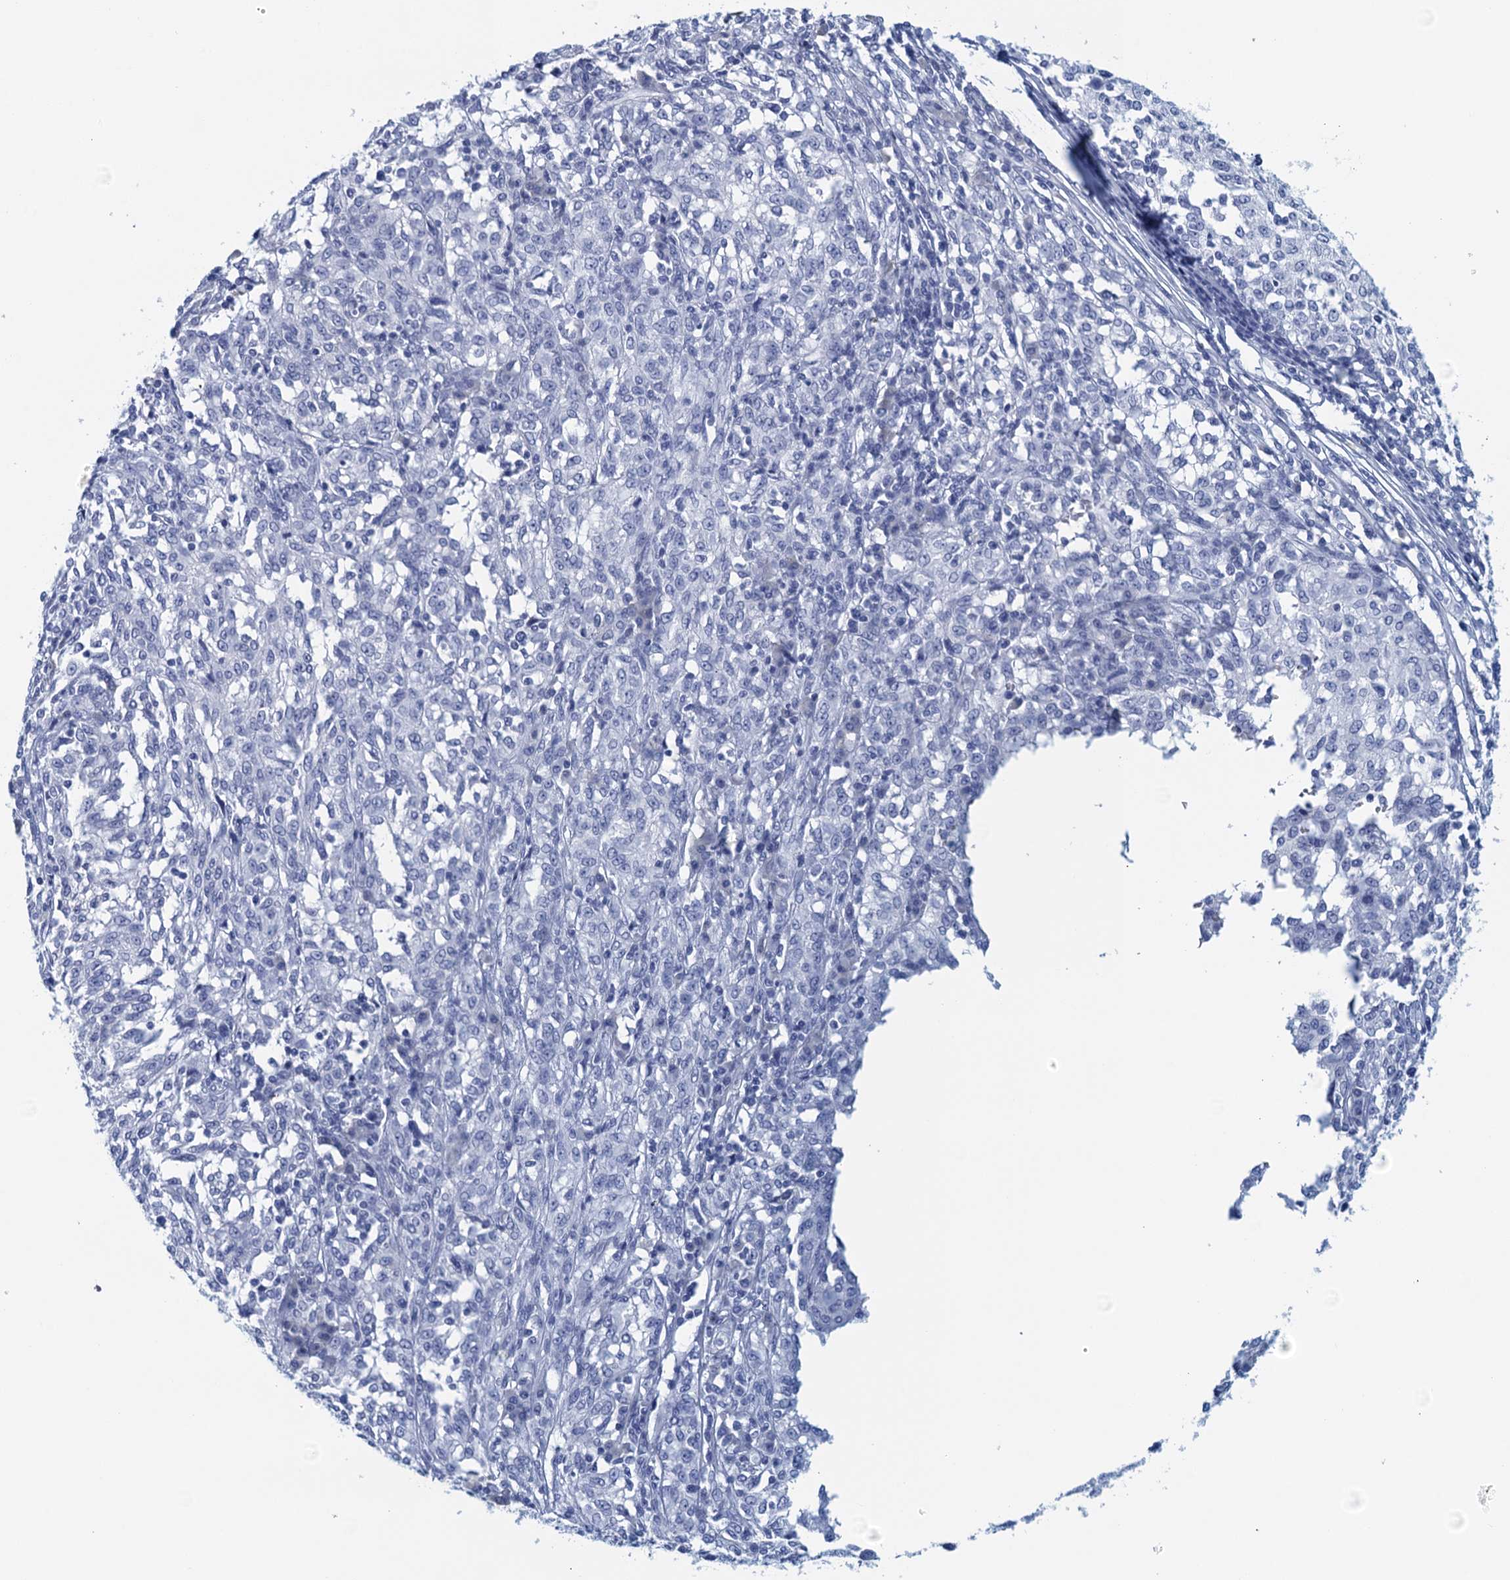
{"staining": {"intensity": "negative", "quantity": "none", "location": "none"}, "tissue": "melanoma", "cell_type": "Tumor cells", "image_type": "cancer", "snomed": [{"axis": "morphology", "description": "Malignant melanoma, NOS"}, {"axis": "topography", "description": "Skin"}], "caption": "High magnification brightfield microscopy of melanoma stained with DAB (brown) and counterstained with hematoxylin (blue): tumor cells show no significant positivity. (Brightfield microscopy of DAB (3,3'-diaminobenzidine) immunohistochemistry at high magnification).", "gene": "CYP51A1", "patient": {"sex": "female", "age": 72}}